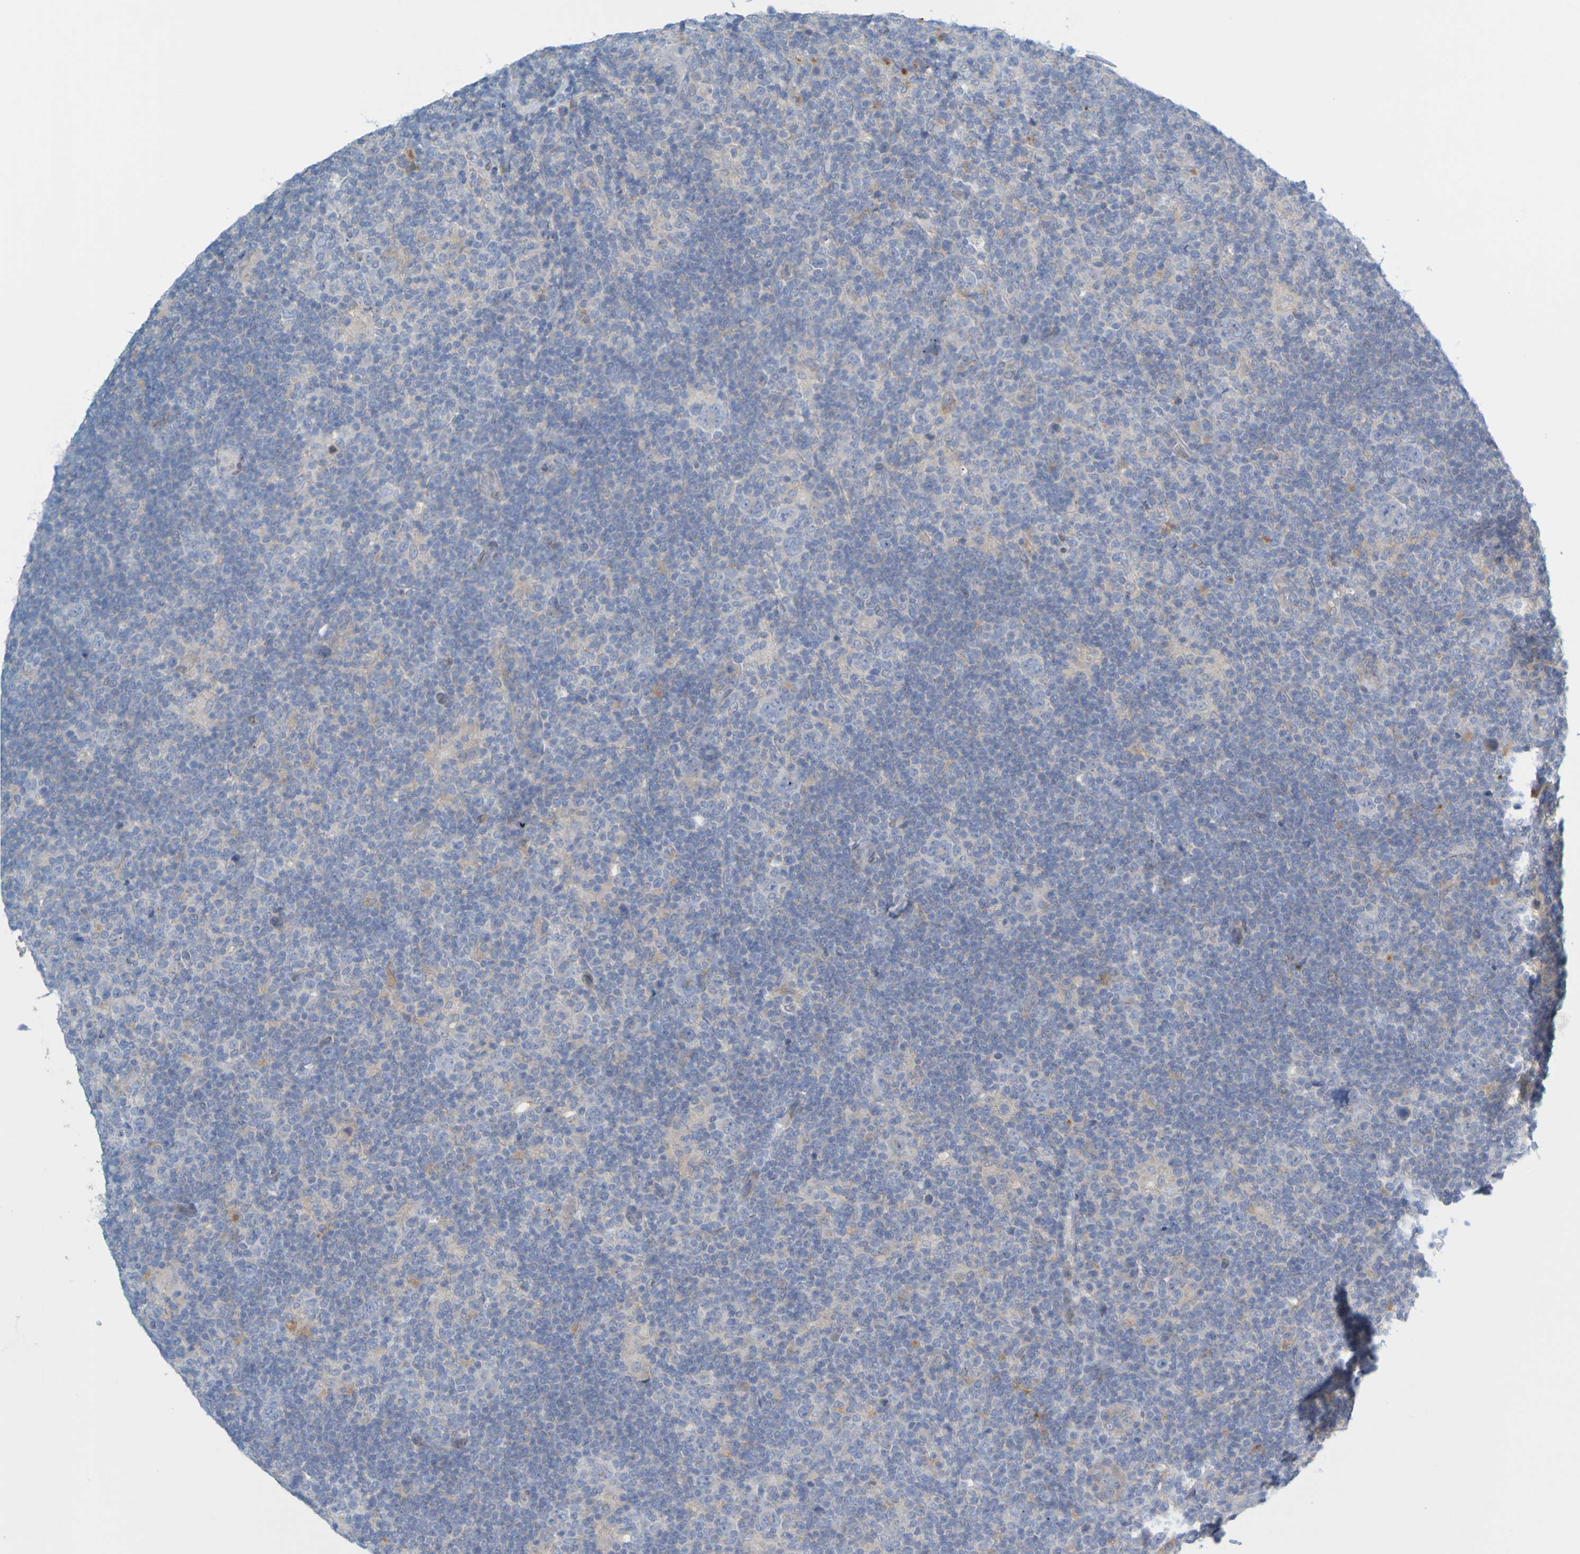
{"staining": {"intensity": "negative", "quantity": "none", "location": "none"}, "tissue": "lymphoma", "cell_type": "Tumor cells", "image_type": "cancer", "snomed": [{"axis": "morphology", "description": "Hodgkin's disease, NOS"}, {"axis": "topography", "description": "Lymph node"}], "caption": "Tumor cells are negative for brown protein staining in Hodgkin's disease.", "gene": "MAG", "patient": {"sex": "female", "age": 57}}